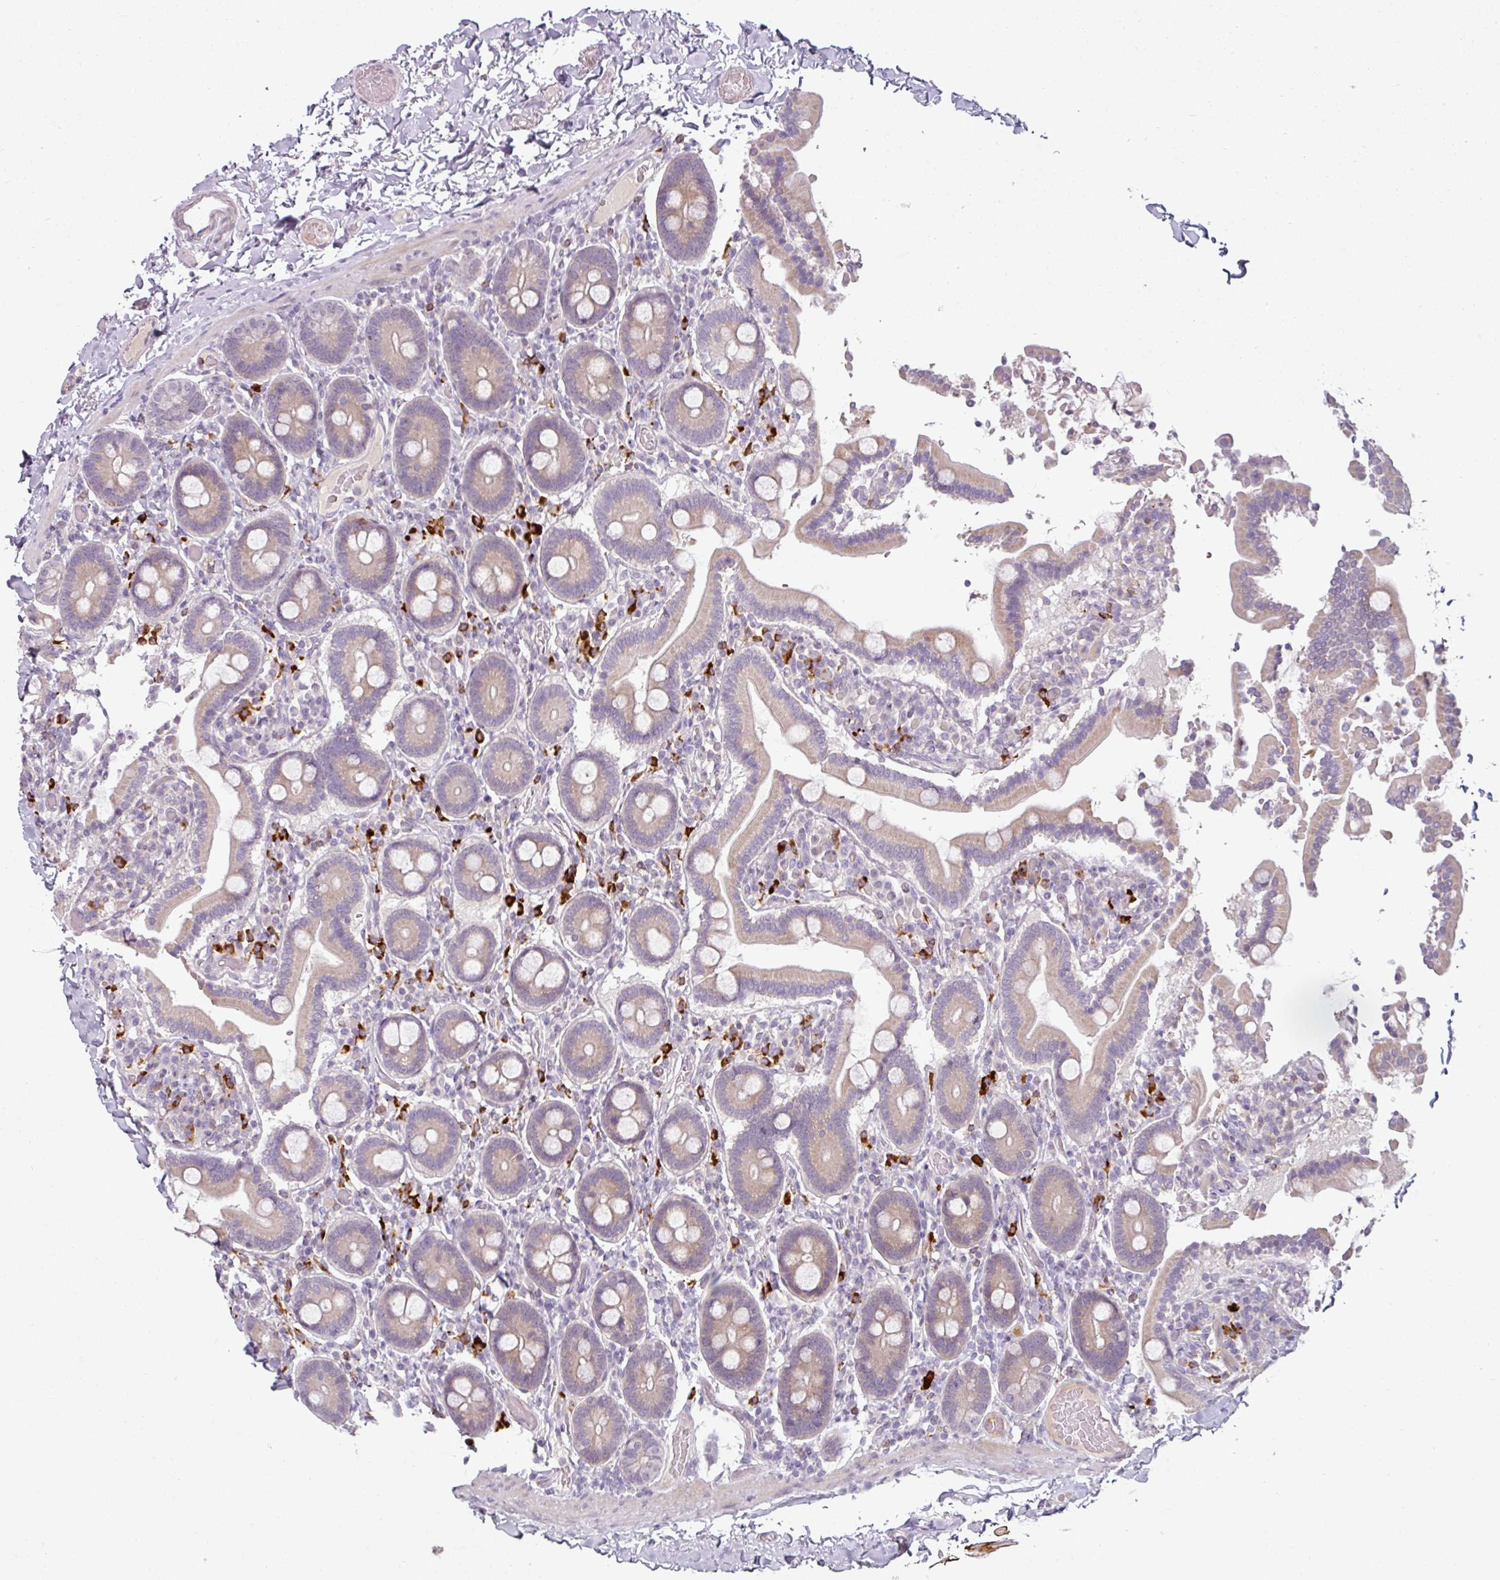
{"staining": {"intensity": "moderate", "quantity": "25%-75%", "location": "cytoplasmic/membranous"}, "tissue": "duodenum", "cell_type": "Glandular cells", "image_type": "normal", "snomed": [{"axis": "morphology", "description": "Normal tissue, NOS"}, {"axis": "topography", "description": "Duodenum"}], "caption": "Immunohistochemical staining of benign human duodenum demonstrates moderate cytoplasmic/membranous protein expression in approximately 25%-75% of glandular cells.", "gene": "FHAD1", "patient": {"sex": "male", "age": 55}}